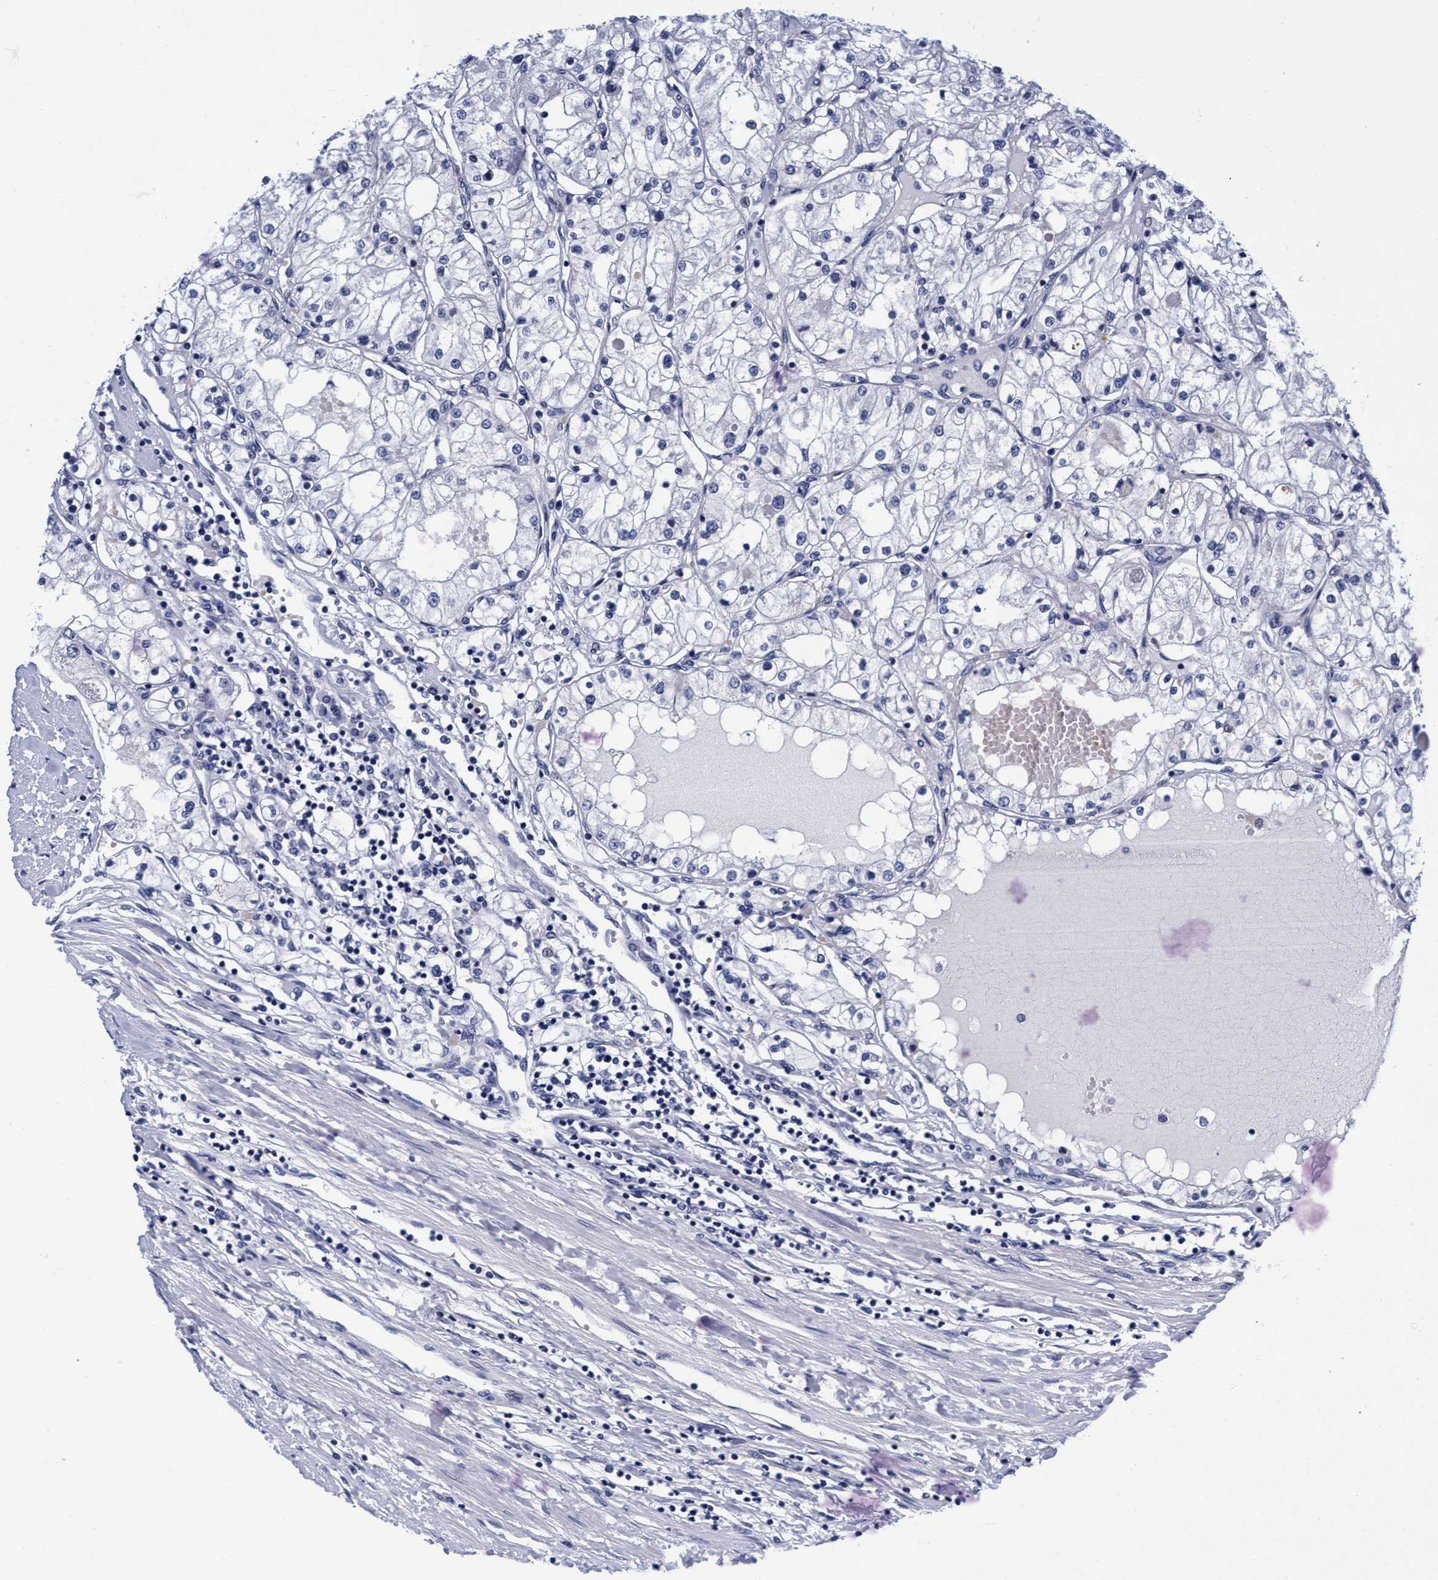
{"staining": {"intensity": "negative", "quantity": "none", "location": "none"}, "tissue": "renal cancer", "cell_type": "Tumor cells", "image_type": "cancer", "snomed": [{"axis": "morphology", "description": "Adenocarcinoma, NOS"}, {"axis": "topography", "description": "Kidney"}], "caption": "Immunohistochemistry image of adenocarcinoma (renal) stained for a protein (brown), which displays no expression in tumor cells.", "gene": "PLPPR1", "patient": {"sex": "male", "age": 68}}